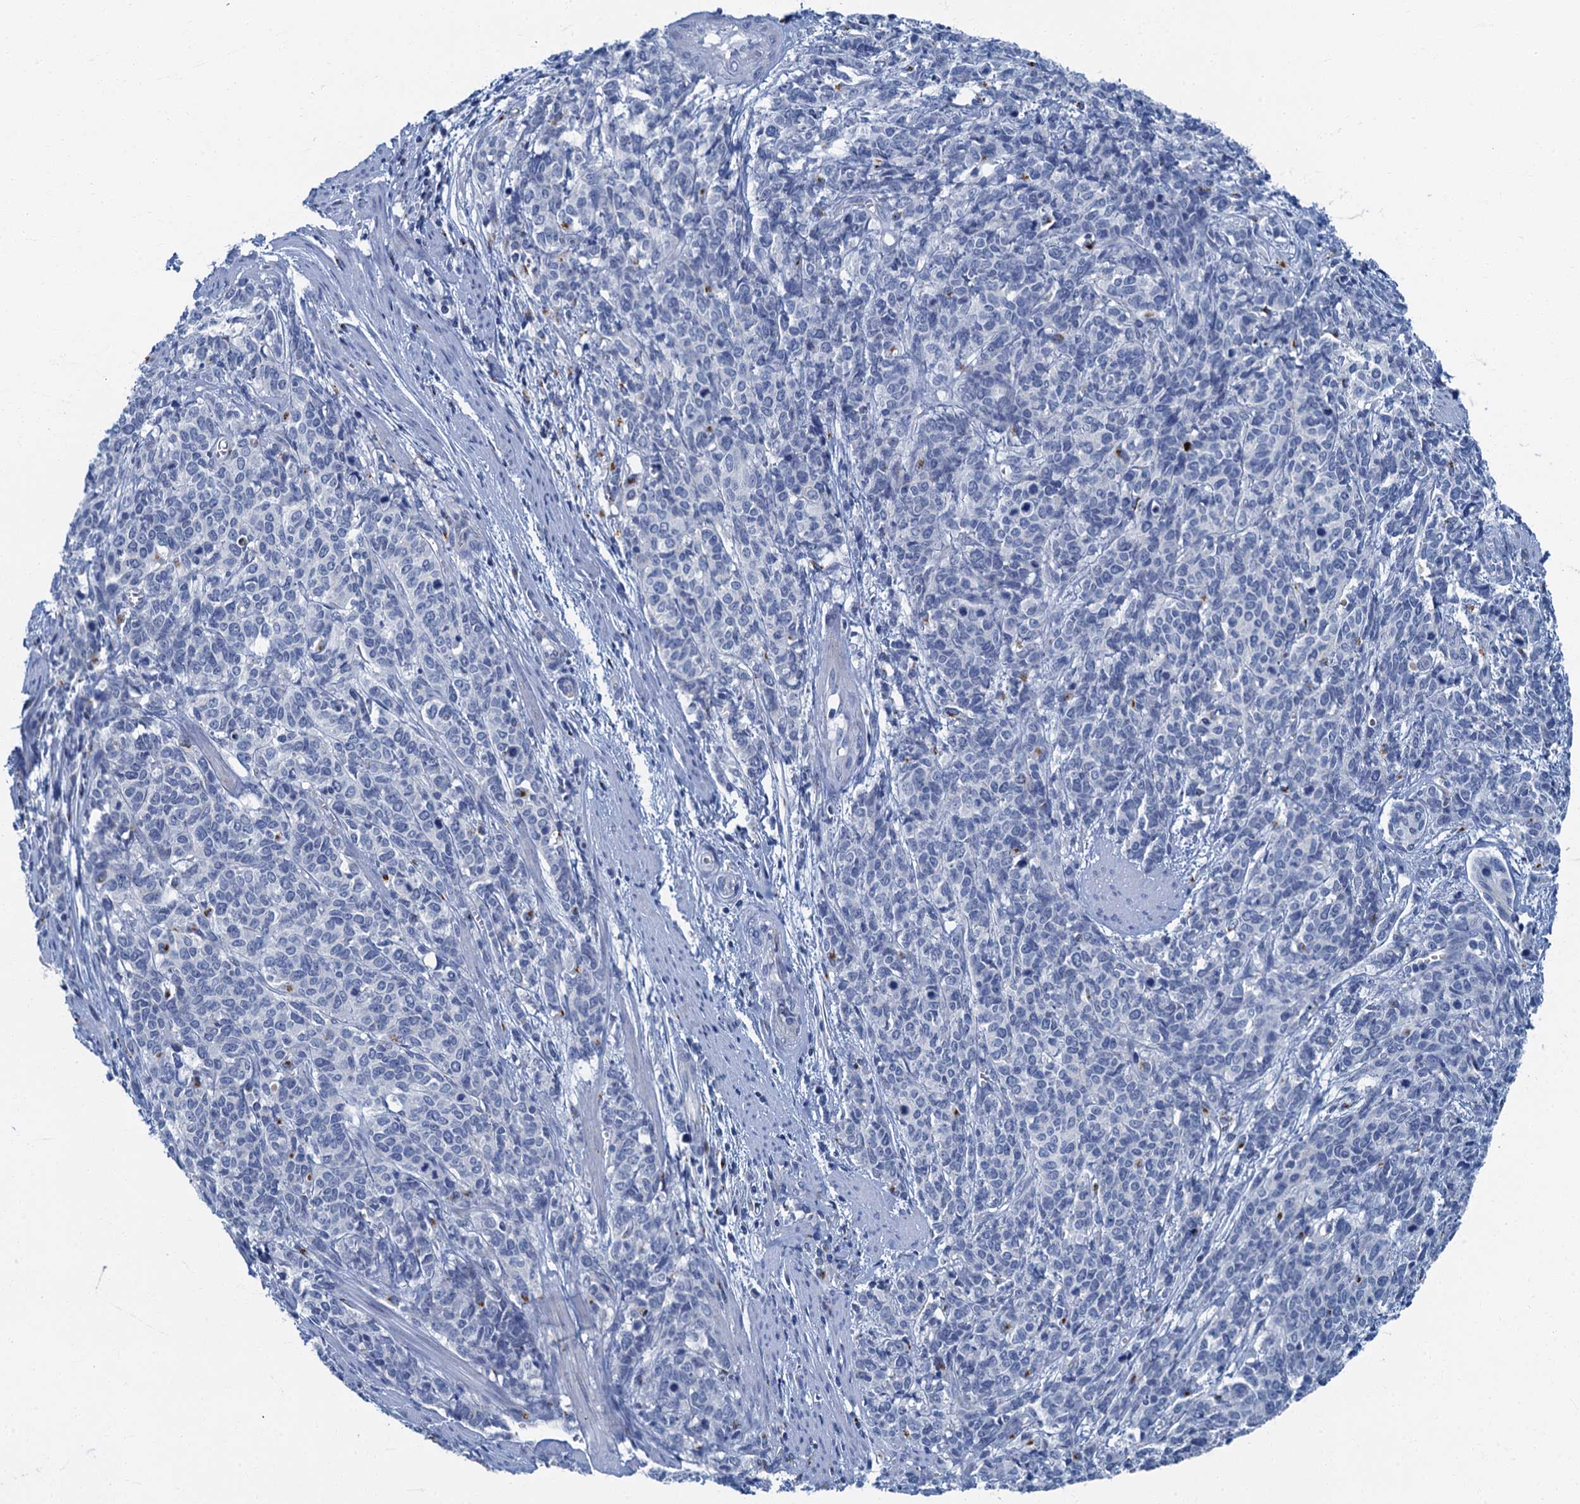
{"staining": {"intensity": "negative", "quantity": "none", "location": "none"}, "tissue": "cervical cancer", "cell_type": "Tumor cells", "image_type": "cancer", "snomed": [{"axis": "morphology", "description": "Squamous cell carcinoma, NOS"}, {"axis": "topography", "description": "Cervix"}], "caption": "DAB (3,3'-diaminobenzidine) immunohistochemical staining of human cervical cancer (squamous cell carcinoma) displays no significant positivity in tumor cells. (Stains: DAB IHC with hematoxylin counter stain, Microscopy: brightfield microscopy at high magnification).", "gene": "LYPD3", "patient": {"sex": "female", "age": 60}}